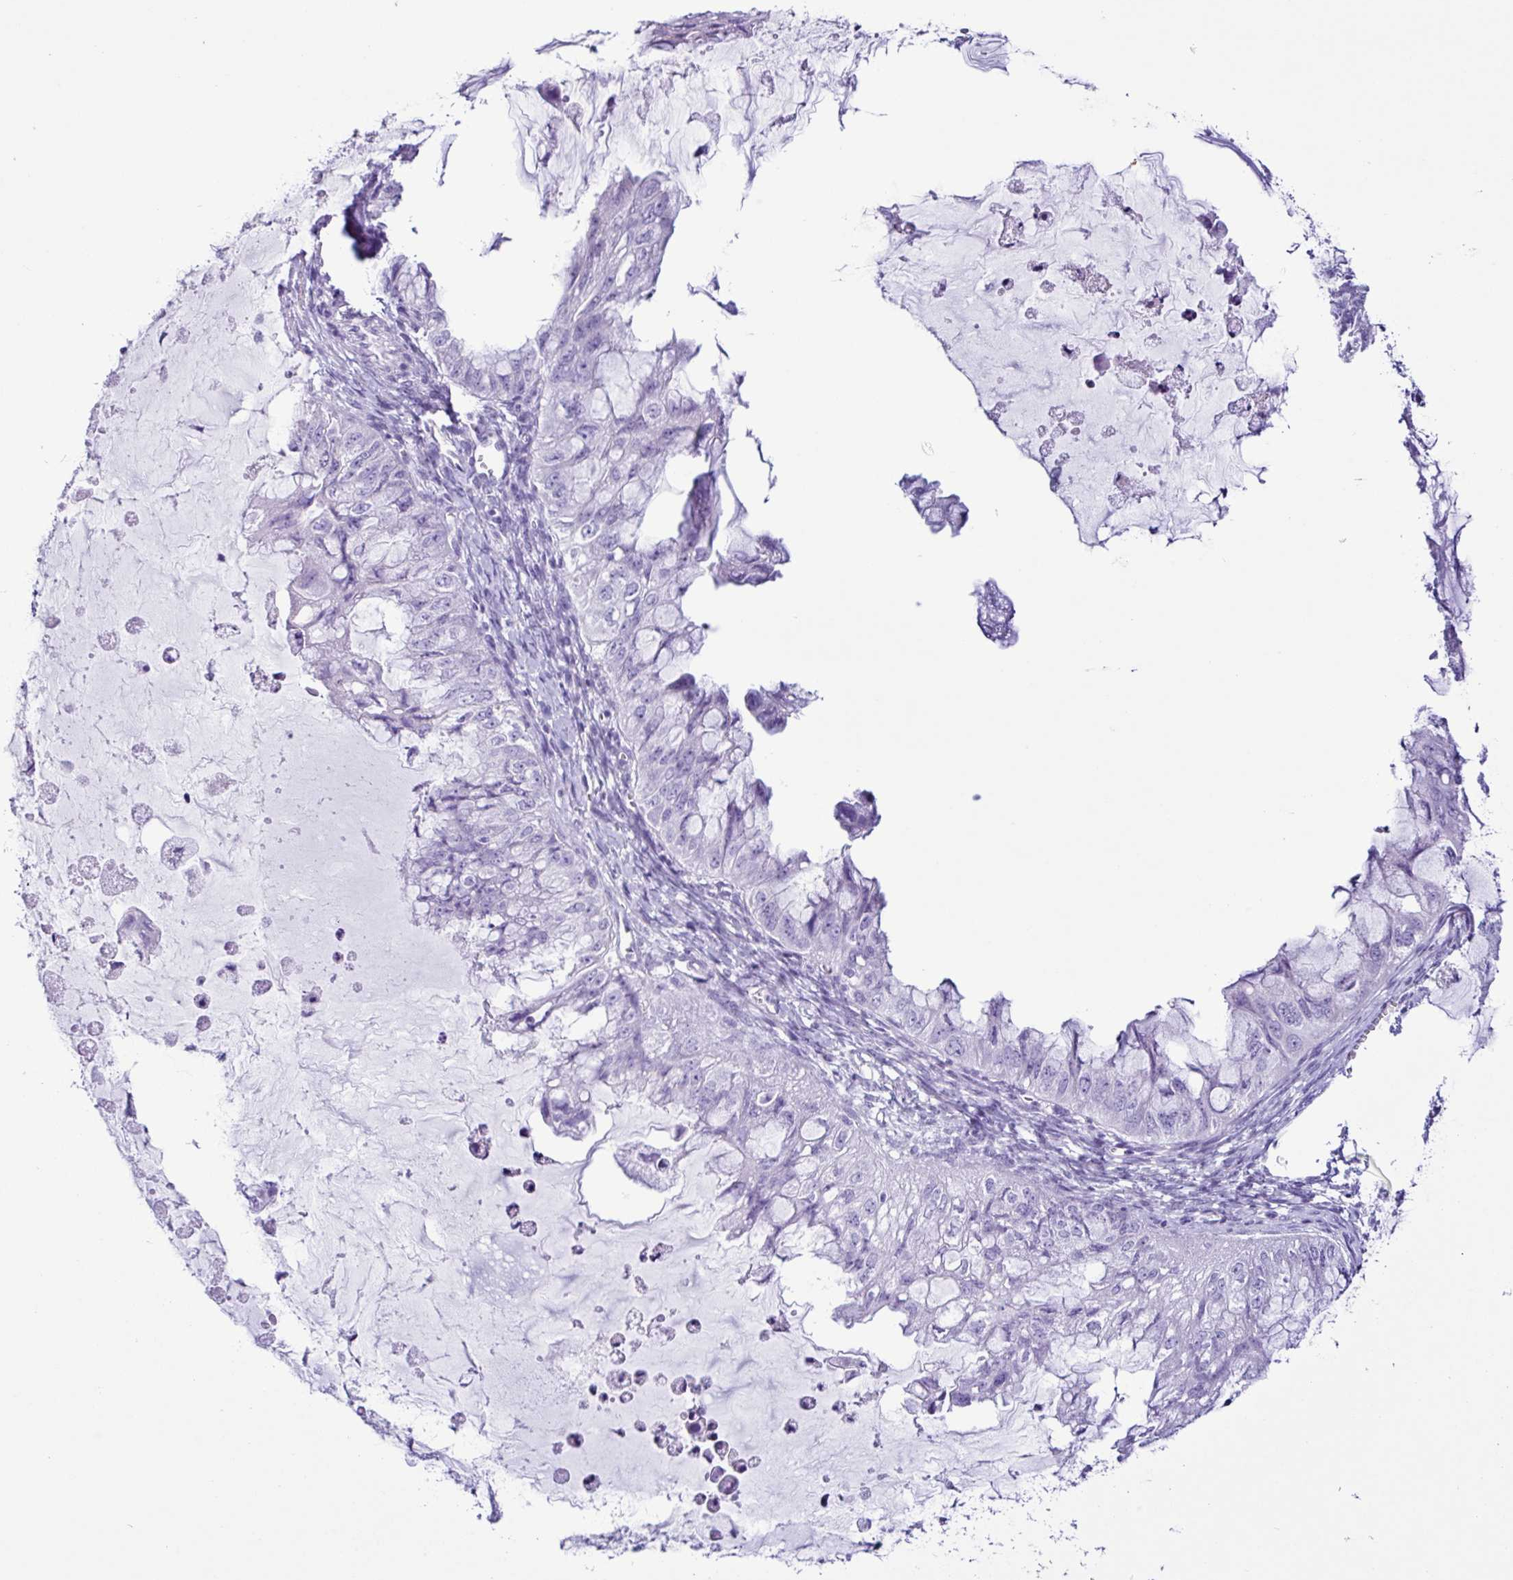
{"staining": {"intensity": "negative", "quantity": "none", "location": "none"}, "tissue": "ovarian cancer", "cell_type": "Tumor cells", "image_type": "cancer", "snomed": [{"axis": "morphology", "description": "Cystadenocarcinoma, mucinous, NOS"}, {"axis": "topography", "description": "Ovary"}], "caption": "High power microscopy image of an immunohistochemistry photomicrograph of mucinous cystadenocarcinoma (ovarian), revealing no significant positivity in tumor cells.", "gene": "PIGF", "patient": {"sex": "female", "age": 72}}